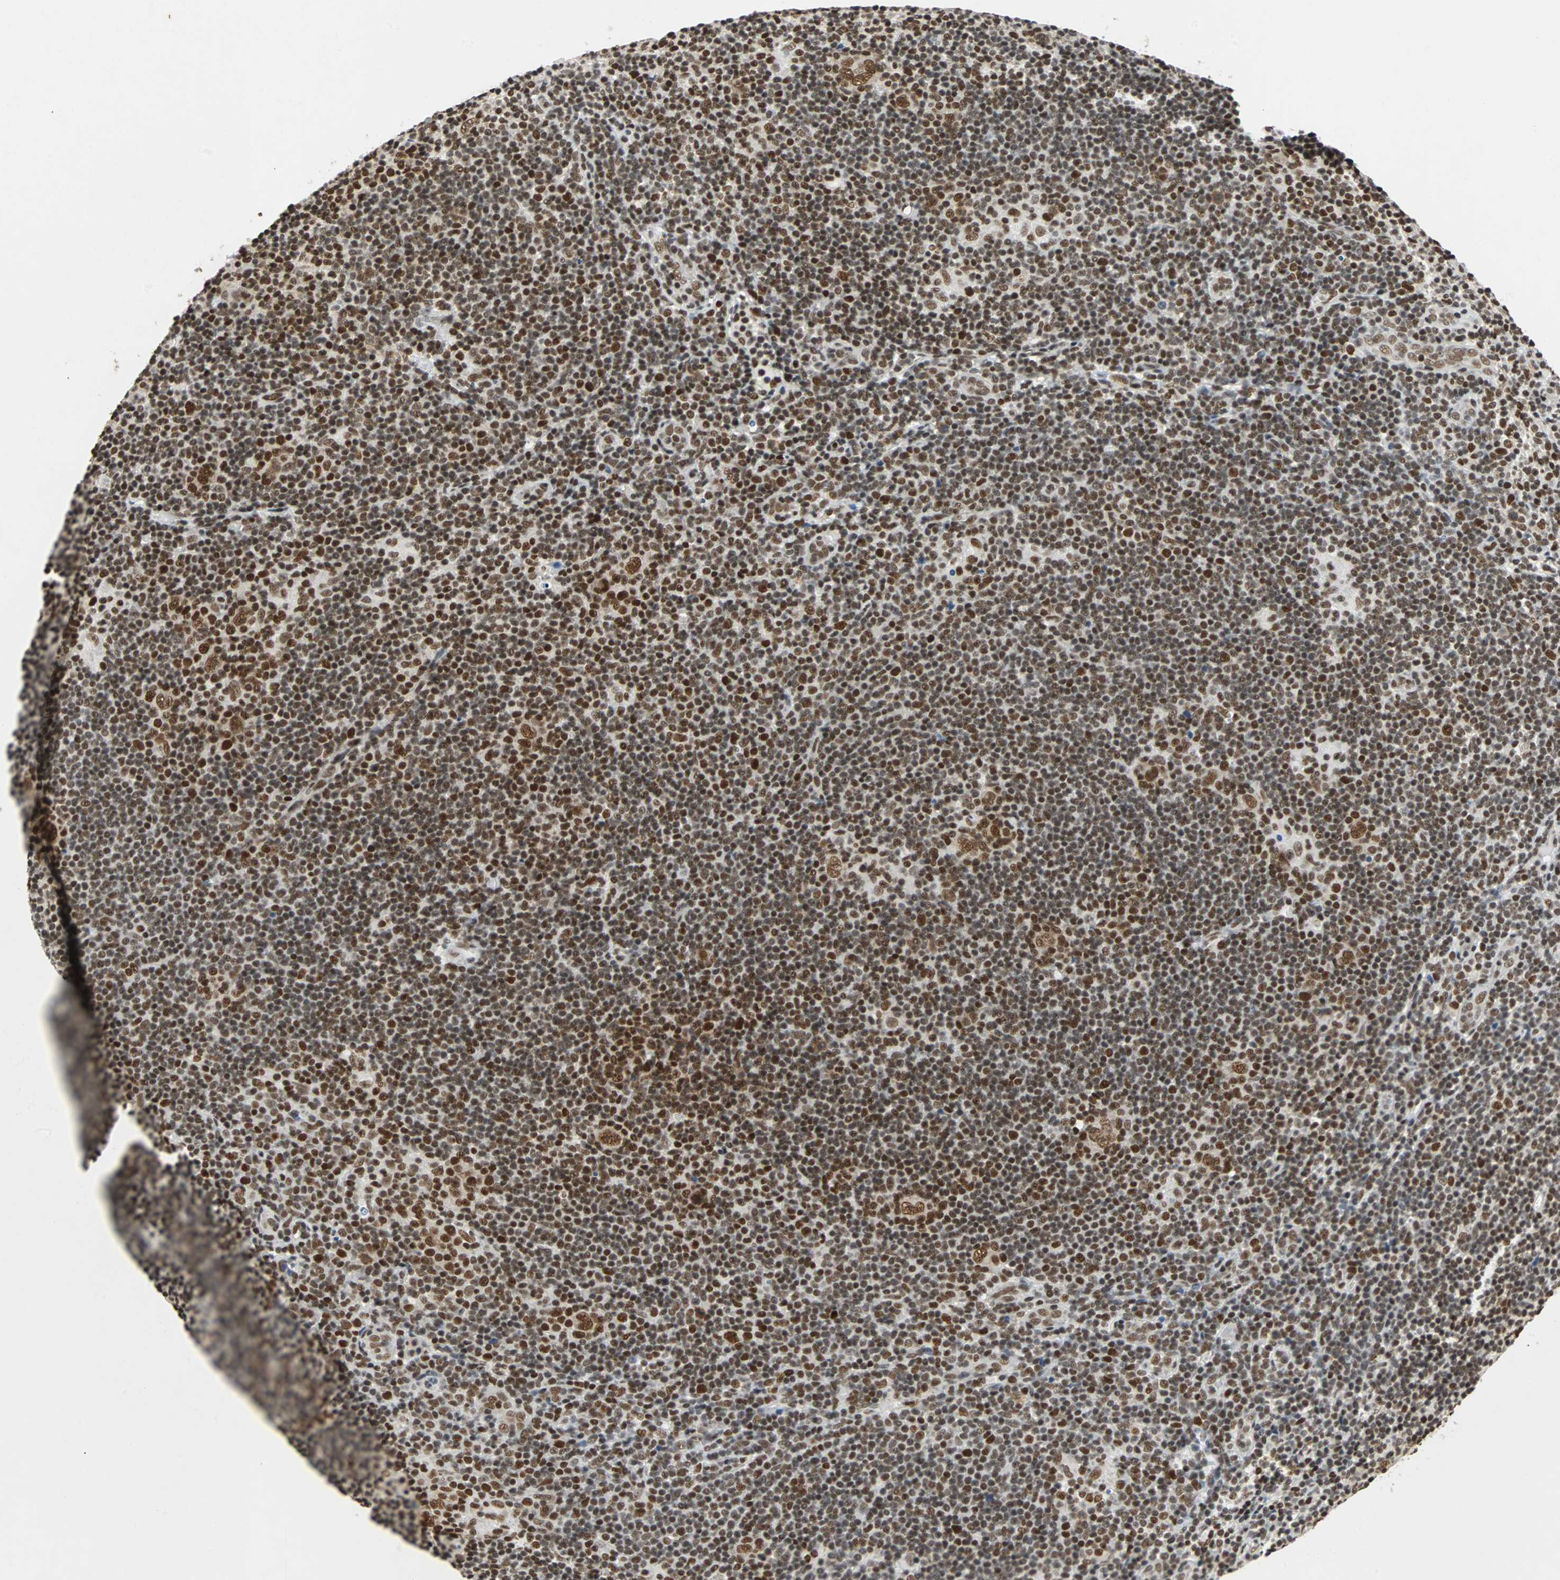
{"staining": {"intensity": "strong", "quantity": ">75%", "location": "nuclear"}, "tissue": "lymphoma", "cell_type": "Tumor cells", "image_type": "cancer", "snomed": [{"axis": "morphology", "description": "Hodgkin's disease, NOS"}, {"axis": "topography", "description": "Lymph node"}], "caption": "A brown stain shows strong nuclear positivity of a protein in human Hodgkin's disease tumor cells.", "gene": "GATAD2A", "patient": {"sex": "female", "age": 57}}